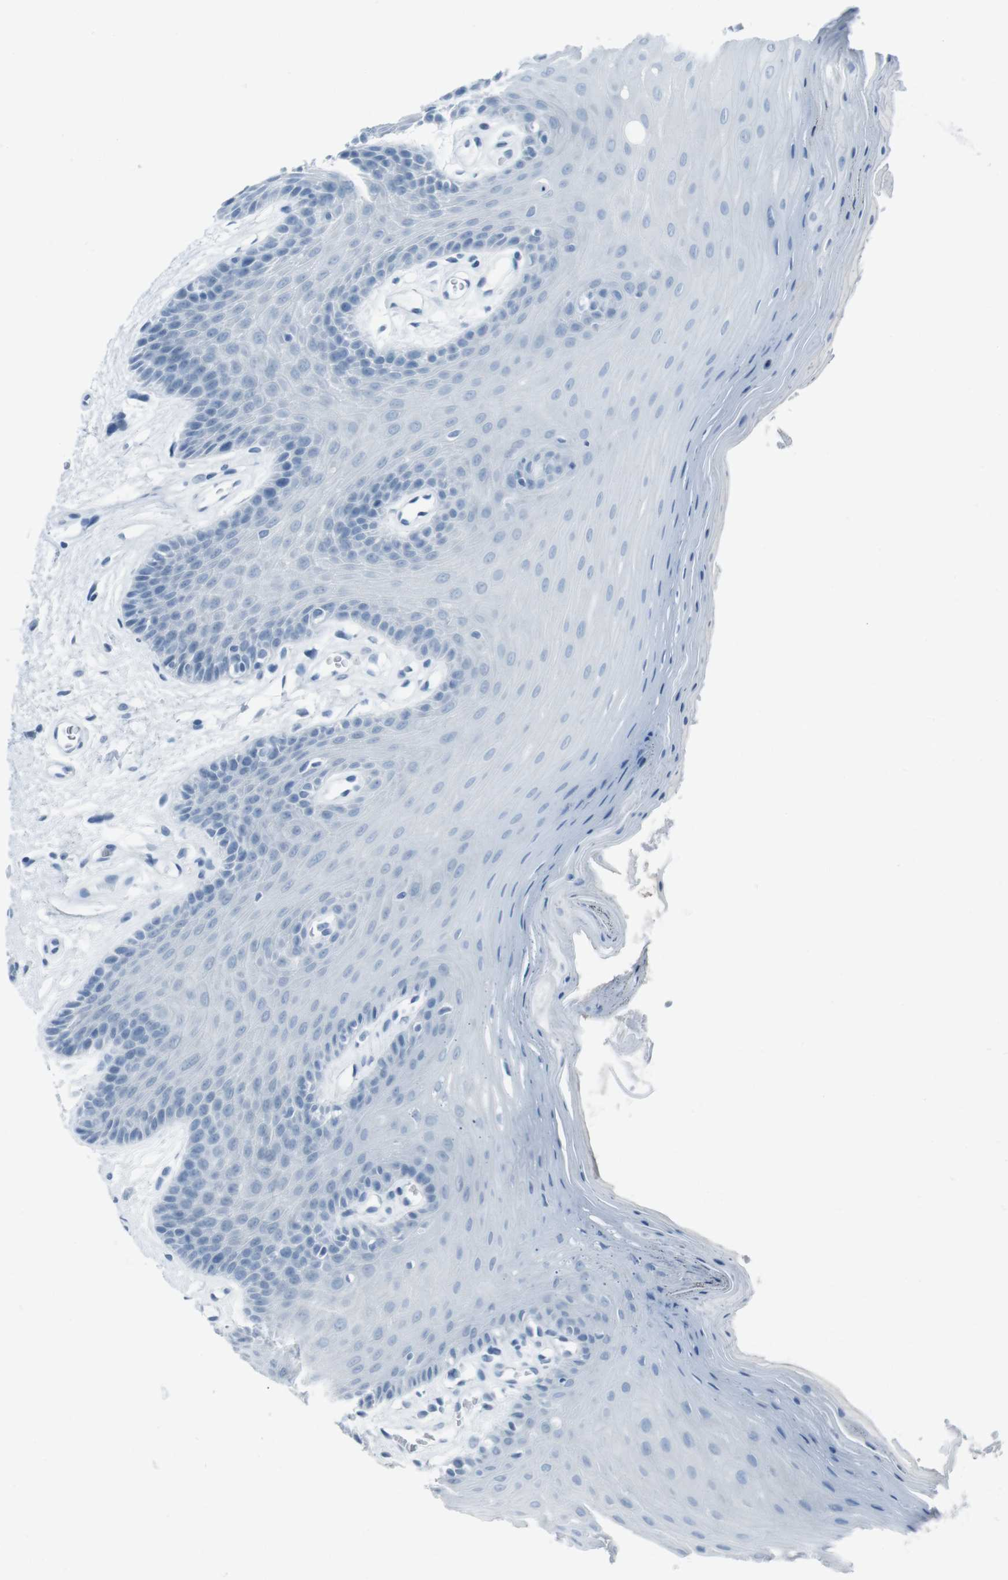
{"staining": {"intensity": "negative", "quantity": "none", "location": "none"}, "tissue": "oral mucosa", "cell_type": "Squamous epithelial cells", "image_type": "normal", "snomed": [{"axis": "morphology", "description": "Normal tissue, NOS"}, {"axis": "morphology", "description": "Squamous cell carcinoma, NOS"}, {"axis": "topography", "description": "Skeletal muscle"}, {"axis": "topography", "description": "Adipose tissue"}, {"axis": "topography", "description": "Vascular tissue"}, {"axis": "topography", "description": "Oral tissue"}, {"axis": "topography", "description": "Peripheral nerve tissue"}, {"axis": "topography", "description": "Head-Neck"}], "caption": "A photomicrograph of oral mucosa stained for a protein displays no brown staining in squamous epithelial cells.", "gene": "TMEM207", "patient": {"sex": "male", "age": 71}}